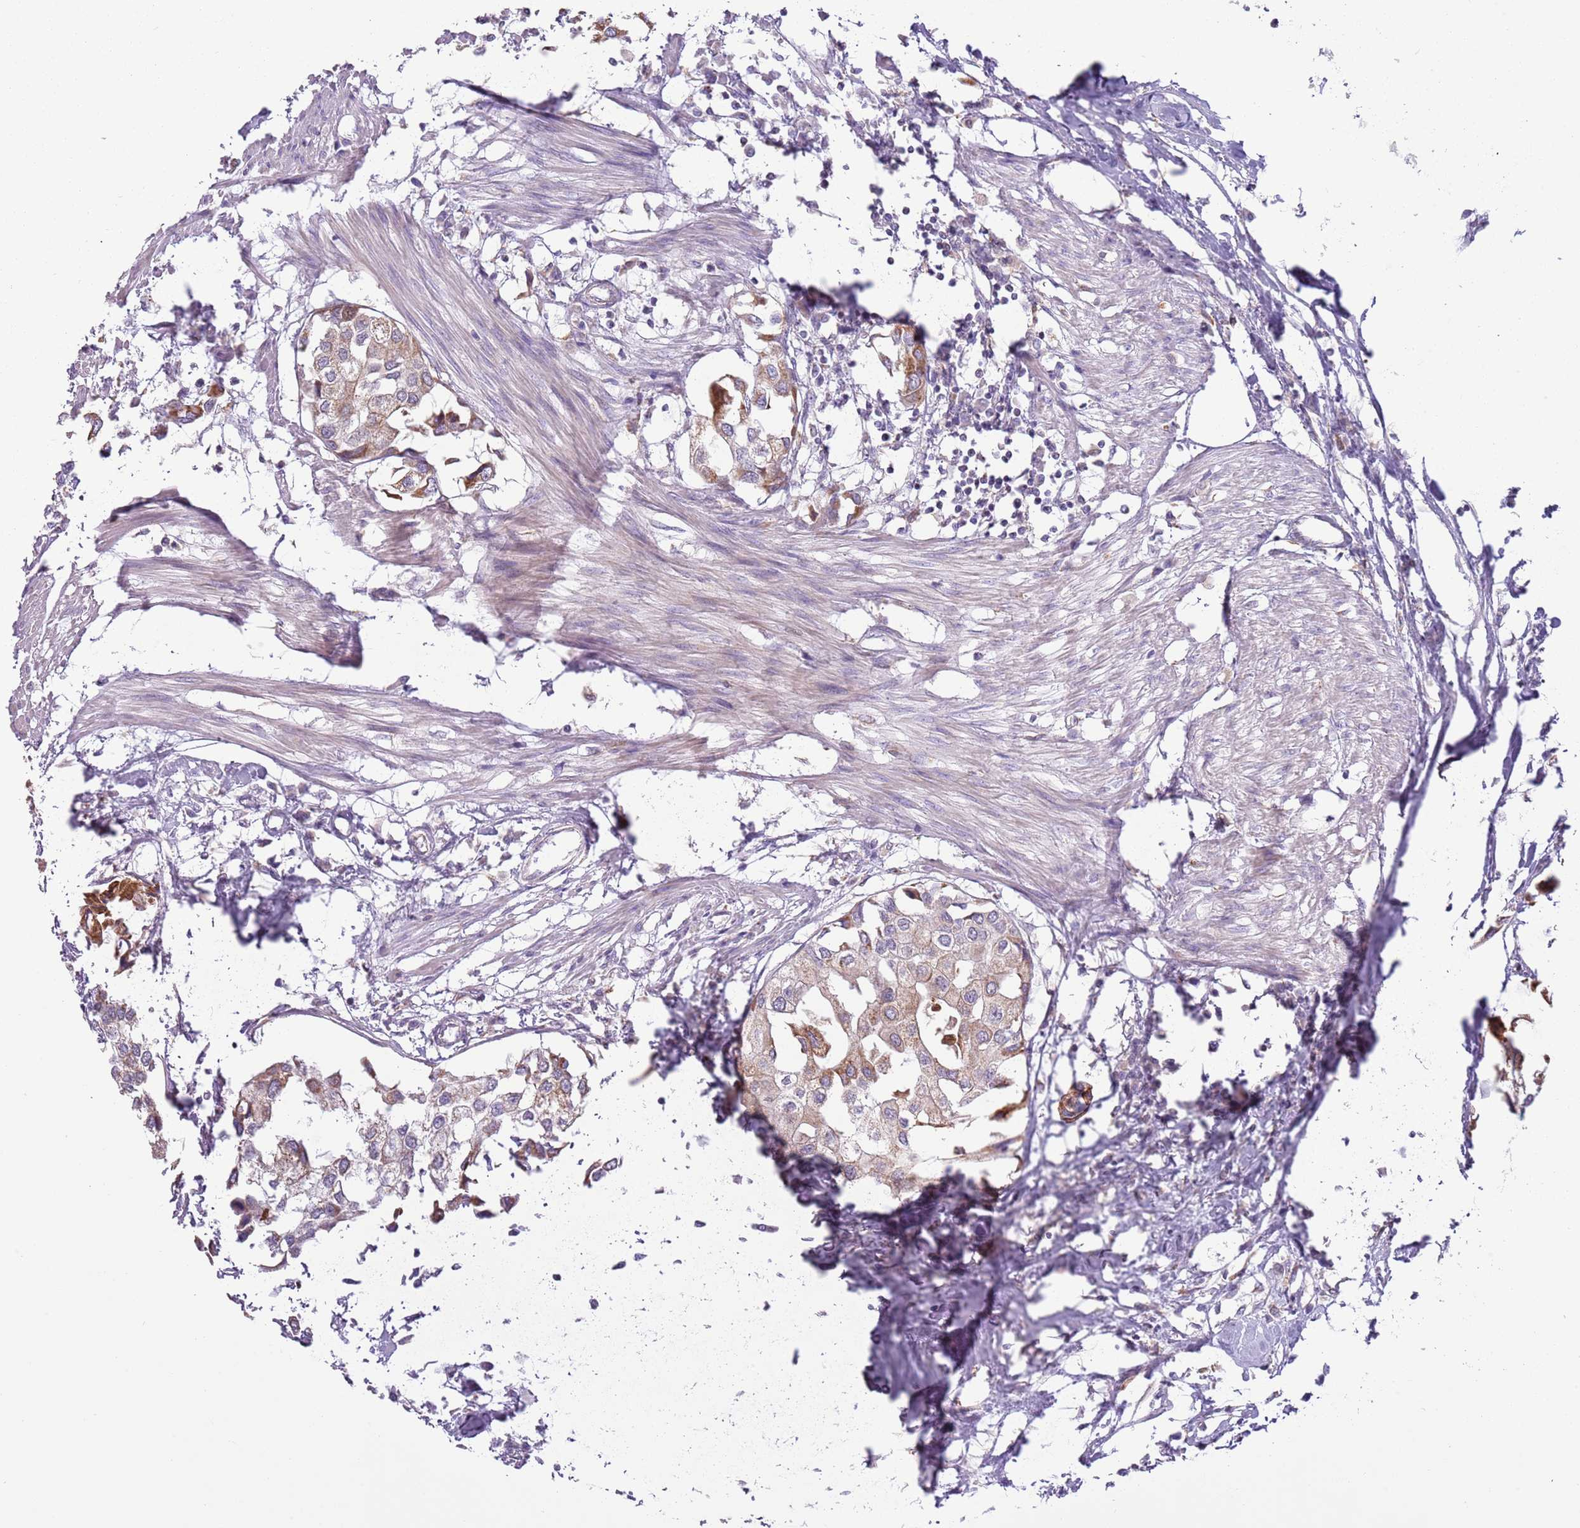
{"staining": {"intensity": "moderate", "quantity": "25%-75%", "location": "cytoplasmic/membranous"}, "tissue": "urothelial cancer", "cell_type": "Tumor cells", "image_type": "cancer", "snomed": [{"axis": "morphology", "description": "Urothelial carcinoma, High grade"}, {"axis": "topography", "description": "Urinary bladder"}], "caption": "The photomicrograph demonstrates staining of urothelial carcinoma (high-grade), revealing moderate cytoplasmic/membranous protein staining (brown color) within tumor cells. The protein is stained brown, and the nuclei are stained in blue (DAB IHC with brightfield microscopy, high magnification).", "gene": "MLLT11", "patient": {"sex": "male", "age": 64}}